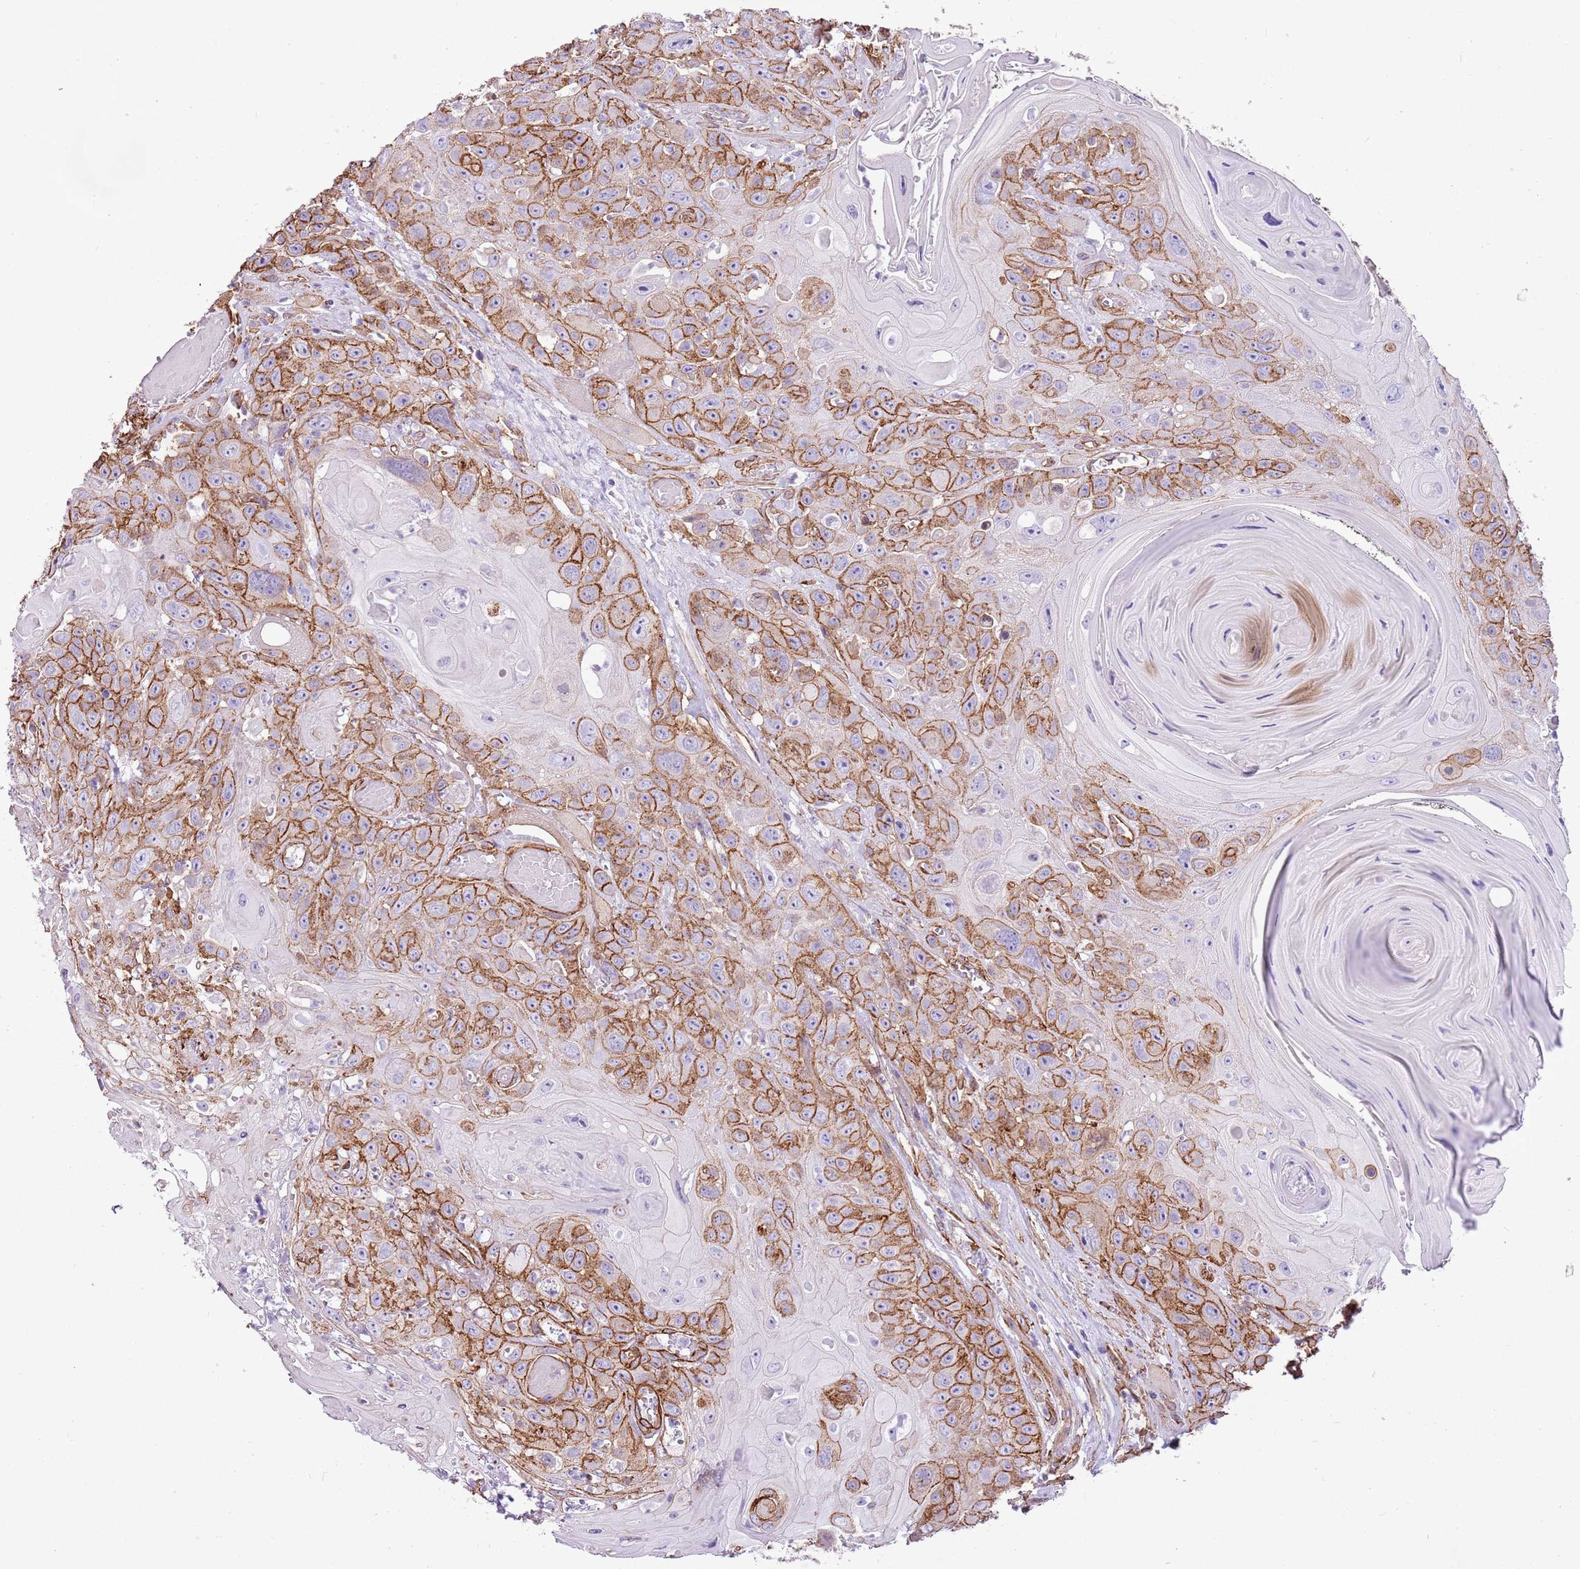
{"staining": {"intensity": "strong", "quantity": "25%-75%", "location": "cytoplasmic/membranous"}, "tissue": "head and neck cancer", "cell_type": "Tumor cells", "image_type": "cancer", "snomed": [{"axis": "morphology", "description": "Squamous cell carcinoma, NOS"}, {"axis": "topography", "description": "Head-Neck"}], "caption": "Strong cytoplasmic/membranous staining for a protein is appreciated in approximately 25%-75% of tumor cells of head and neck cancer (squamous cell carcinoma) using immunohistochemistry.", "gene": "CTDSPL", "patient": {"sex": "female", "age": 59}}